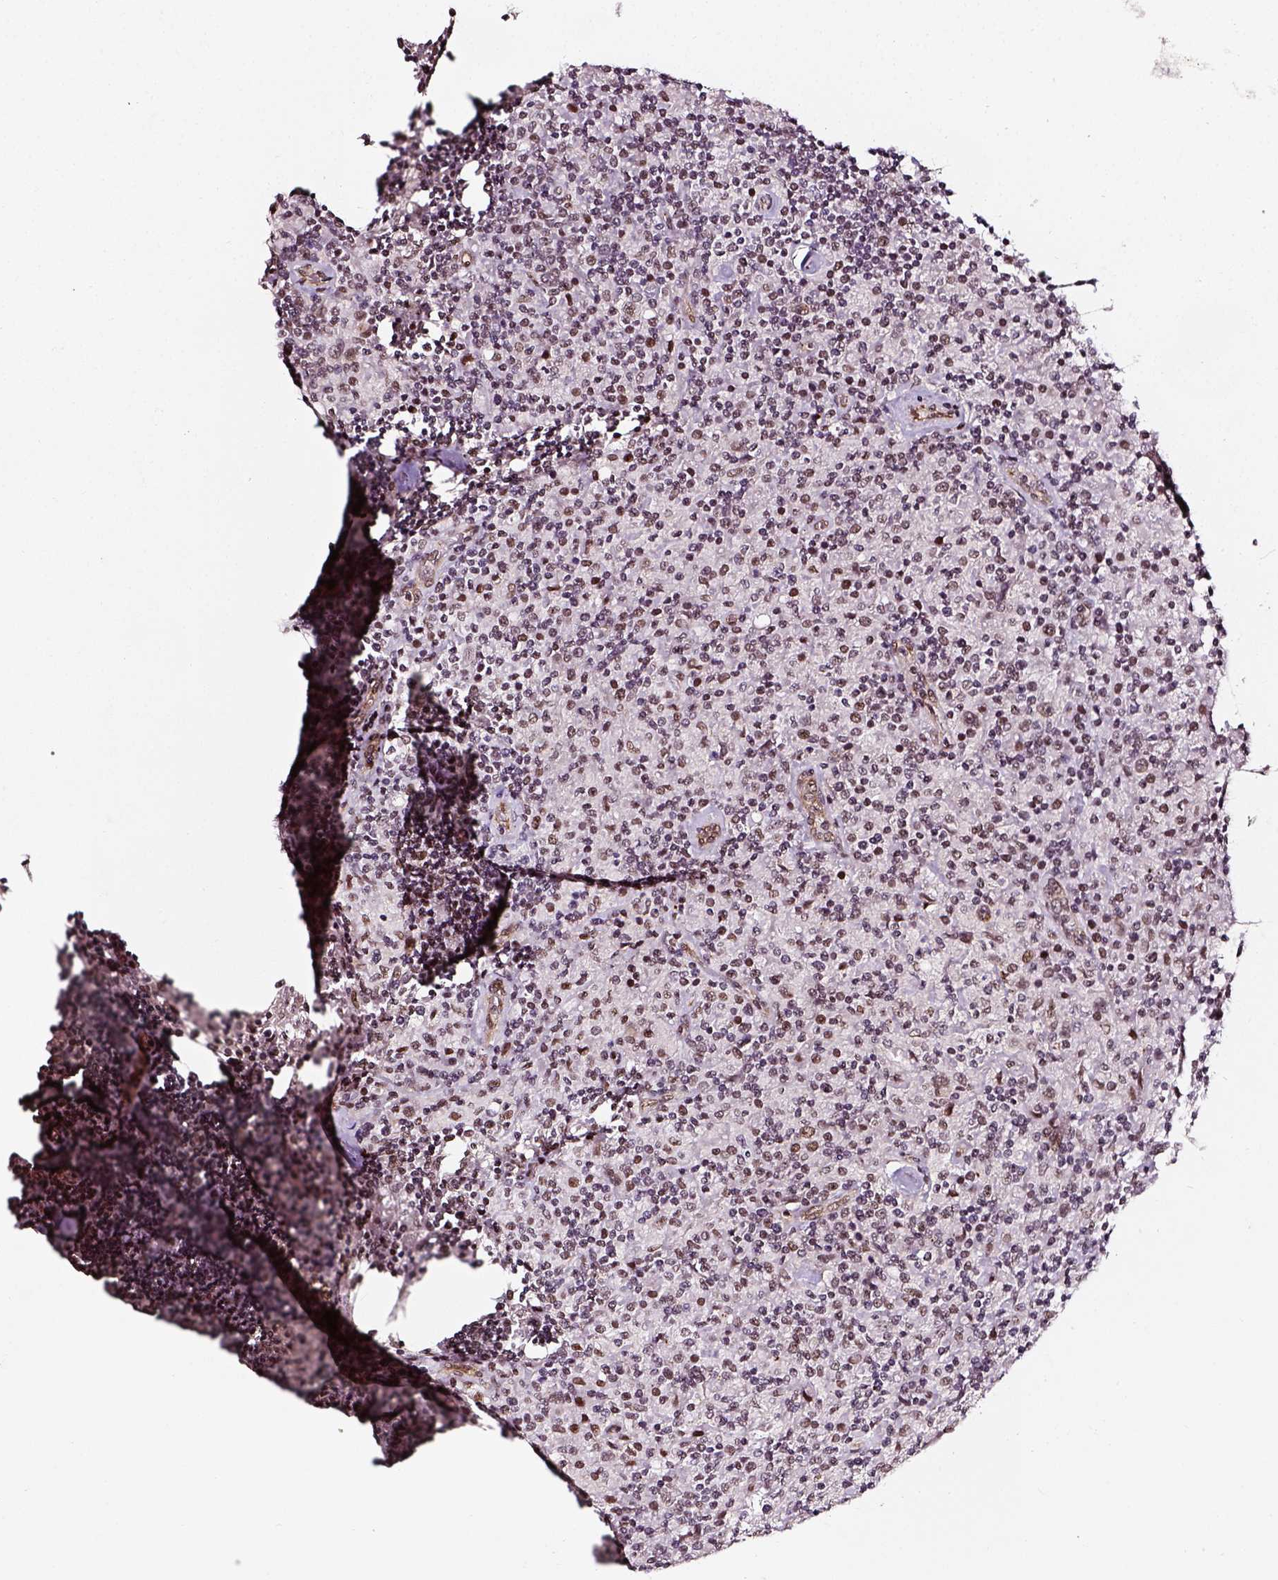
{"staining": {"intensity": "moderate", "quantity": ">75%", "location": "nuclear"}, "tissue": "lymphoma", "cell_type": "Tumor cells", "image_type": "cancer", "snomed": [{"axis": "morphology", "description": "Hodgkin's disease, NOS"}, {"axis": "topography", "description": "Lymph node"}], "caption": "Hodgkin's disease was stained to show a protein in brown. There is medium levels of moderate nuclear positivity in approximately >75% of tumor cells.", "gene": "NACC1", "patient": {"sex": "male", "age": 70}}